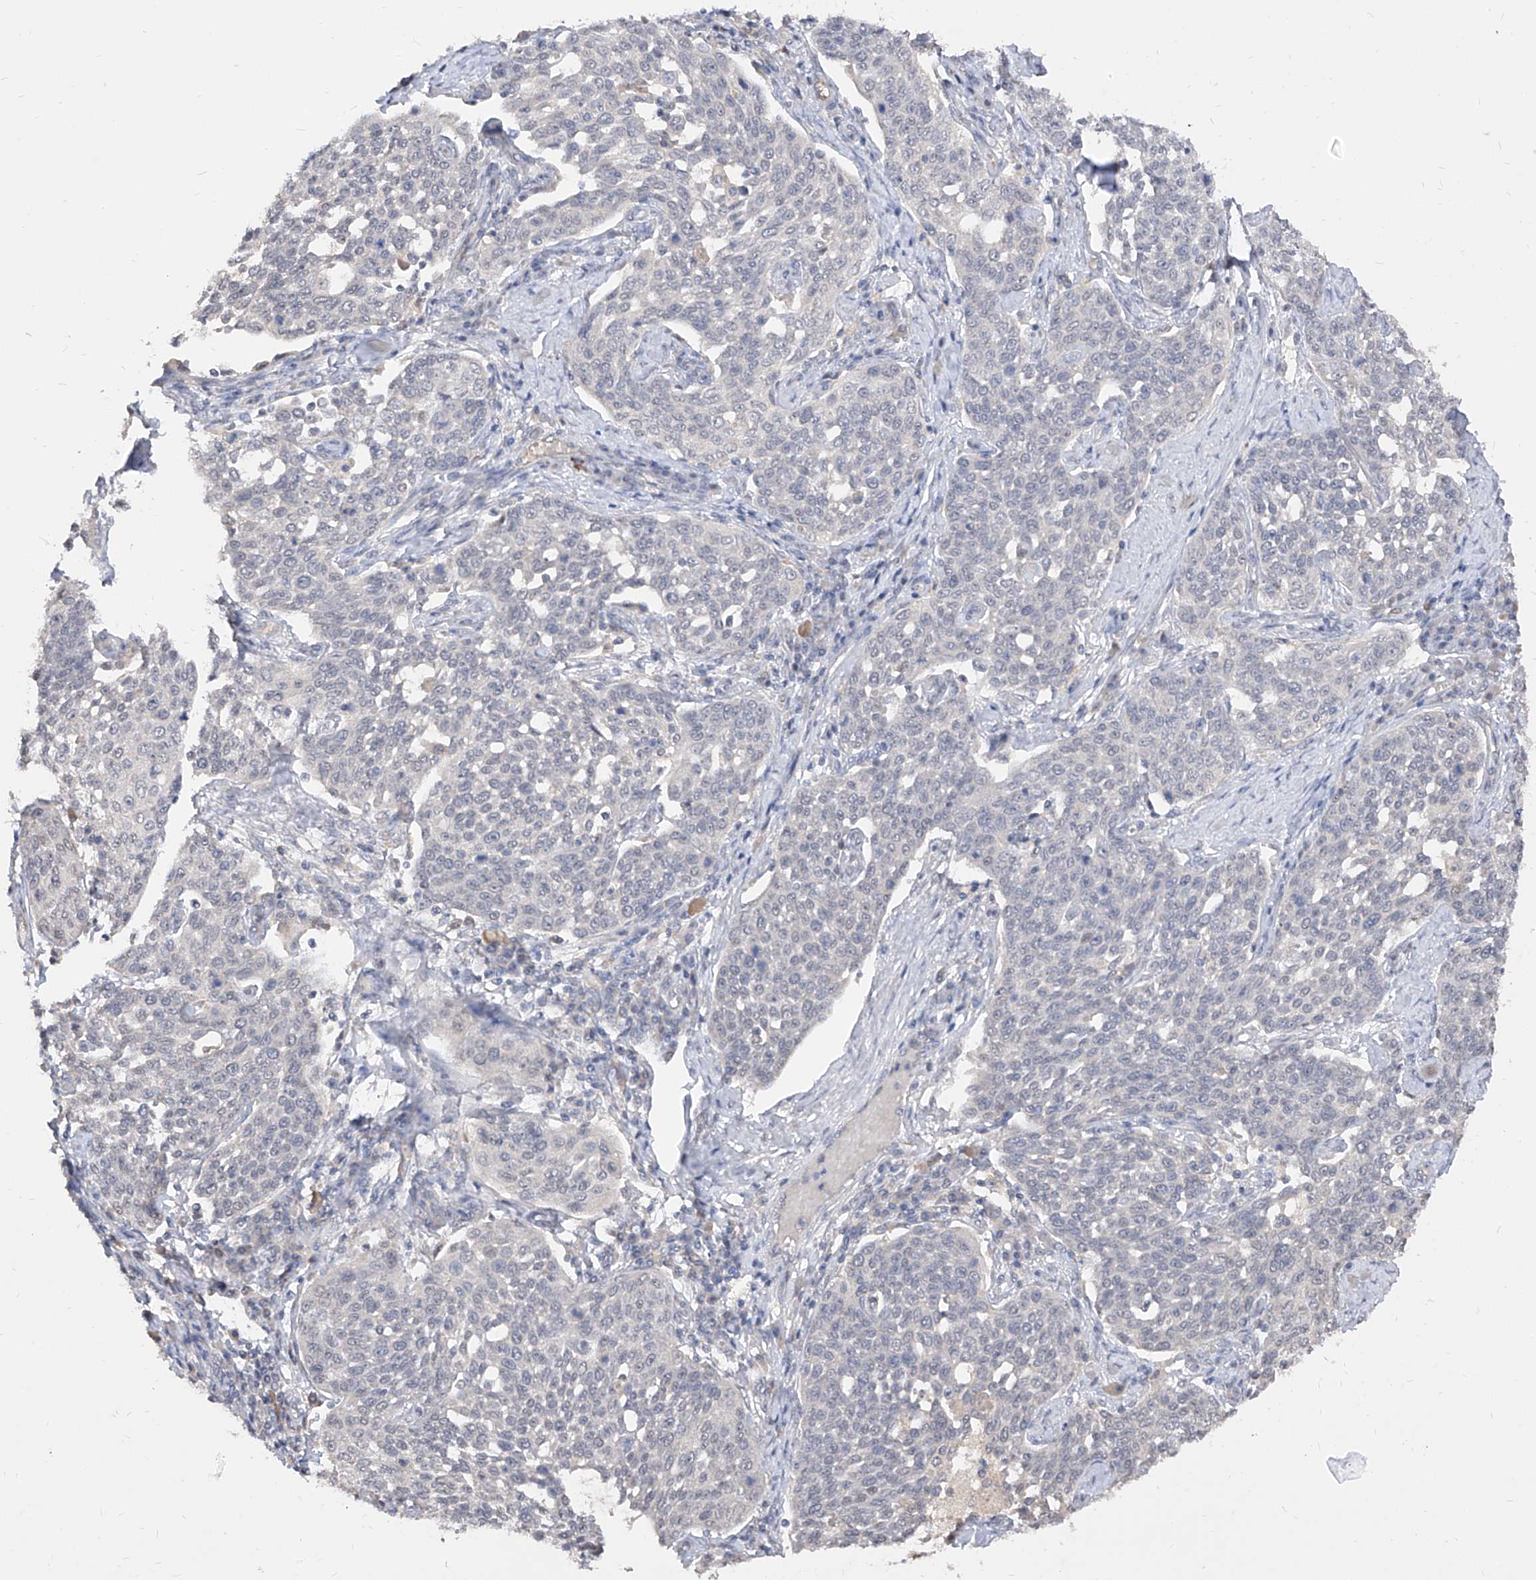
{"staining": {"intensity": "negative", "quantity": "none", "location": "none"}, "tissue": "cervical cancer", "cell_type": "Tumor cells", "image_type": "cancer", "snomed": [{"axis": "morphology", "description": "Squamous cell carcinoma, NOS"}, {"axis": "topography", "description": "Cervix"}], "caption": "Immunohistochemical staining of cervical cancer (squamous cell carcinoma) exhibits no significant staining in tumor cells.", "gene": "C4A", "patient": {"sex": "female", "age": 34}}